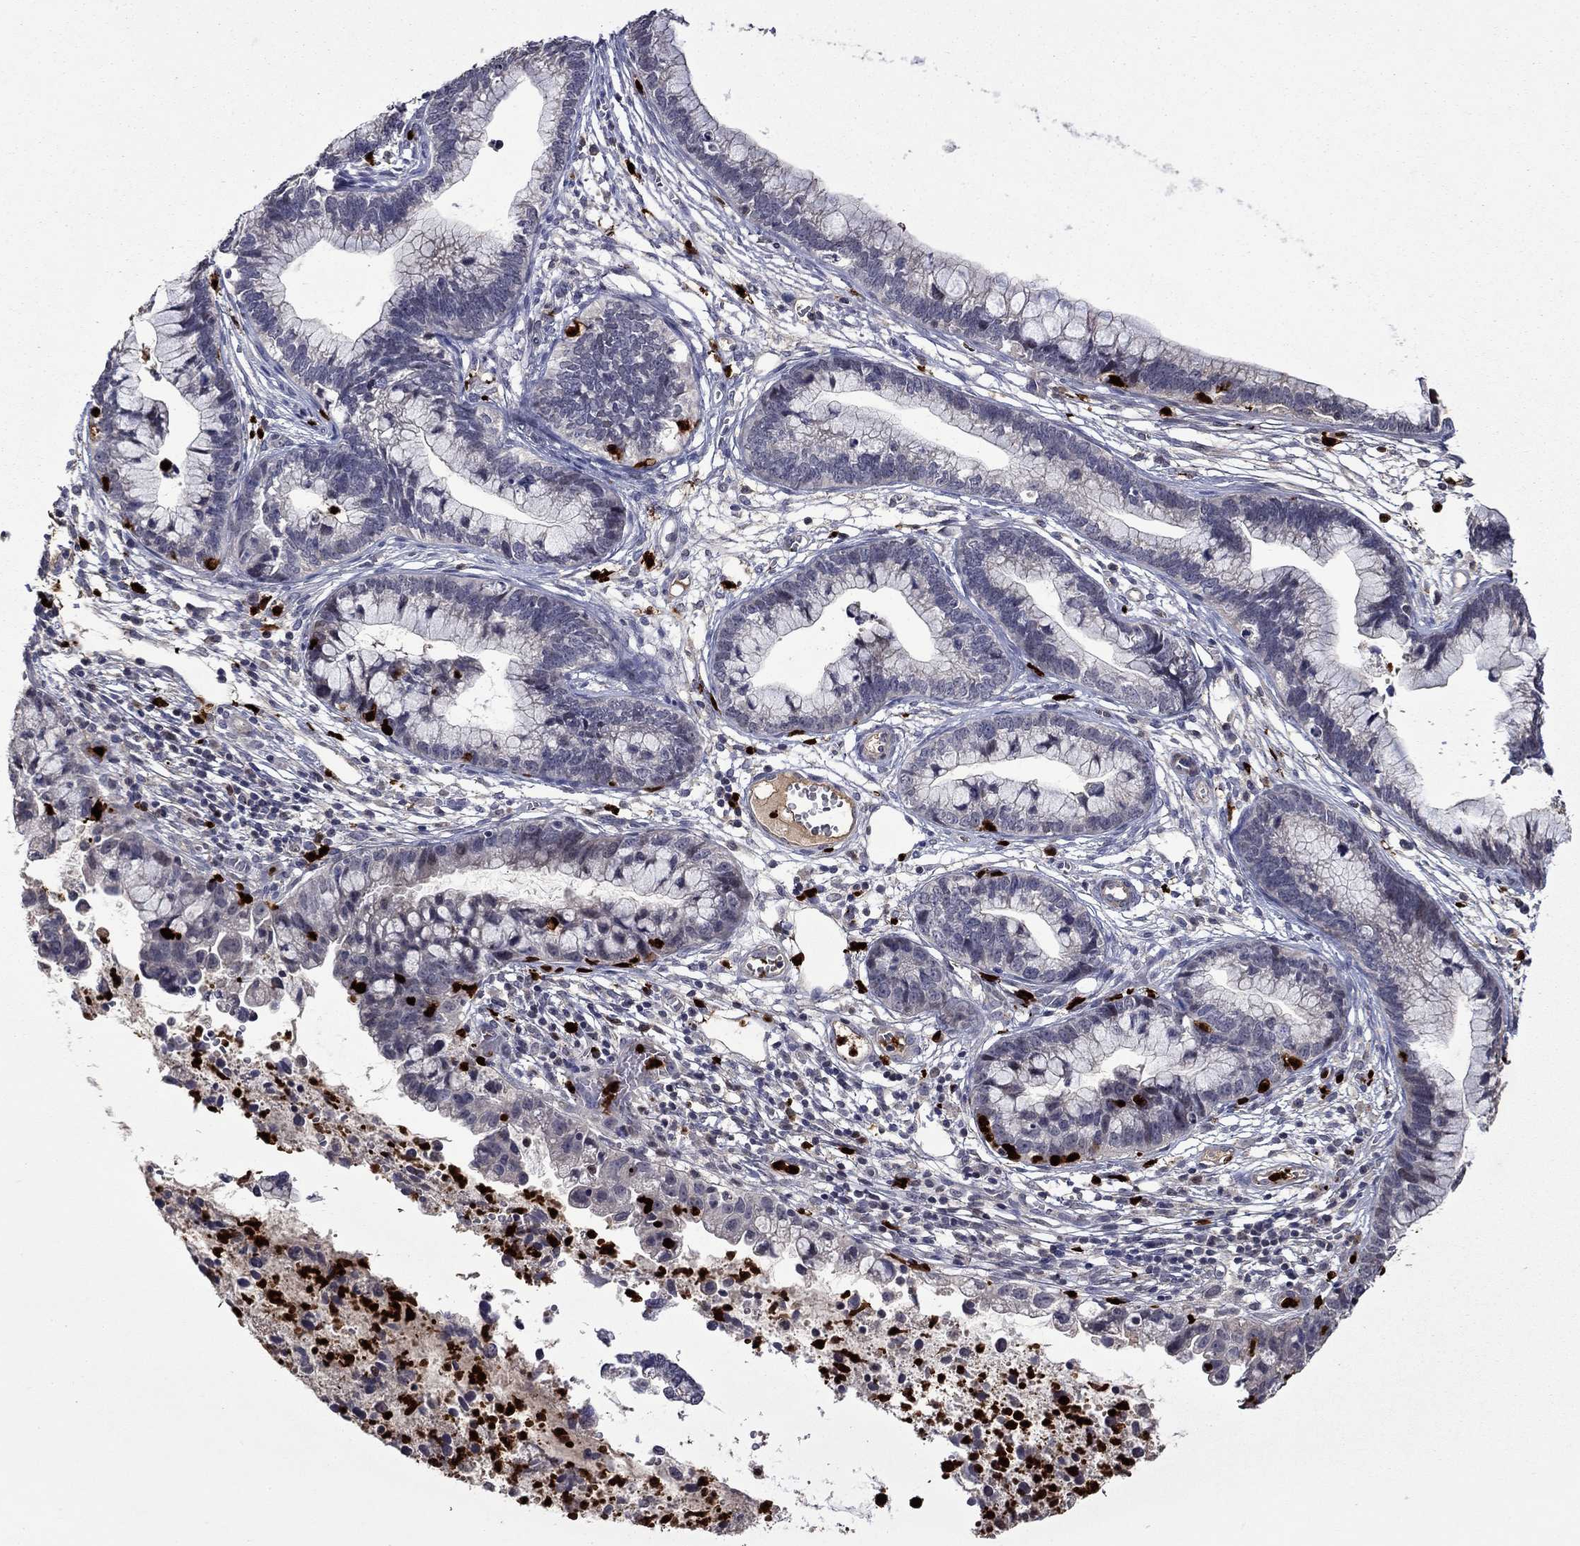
{"staining": {"intensity": "negative", "quantity": "none", "location": "none"}, "tissue": "cervical cancer", "cell_type": "Tumor cells", "image_type": "cancer", "snomed": [{"axis": "morphology", "description": "Adenocarcinoma, NOS"}, {"axis": "topography", "description": "Cervix"}], "caption": "Cervical adenocarcinoma was stained to show a protein in brown. There is no significant staining in tumor cells.", "gene": "SATB1", "patient": {"sex": "female", "age": 44}}